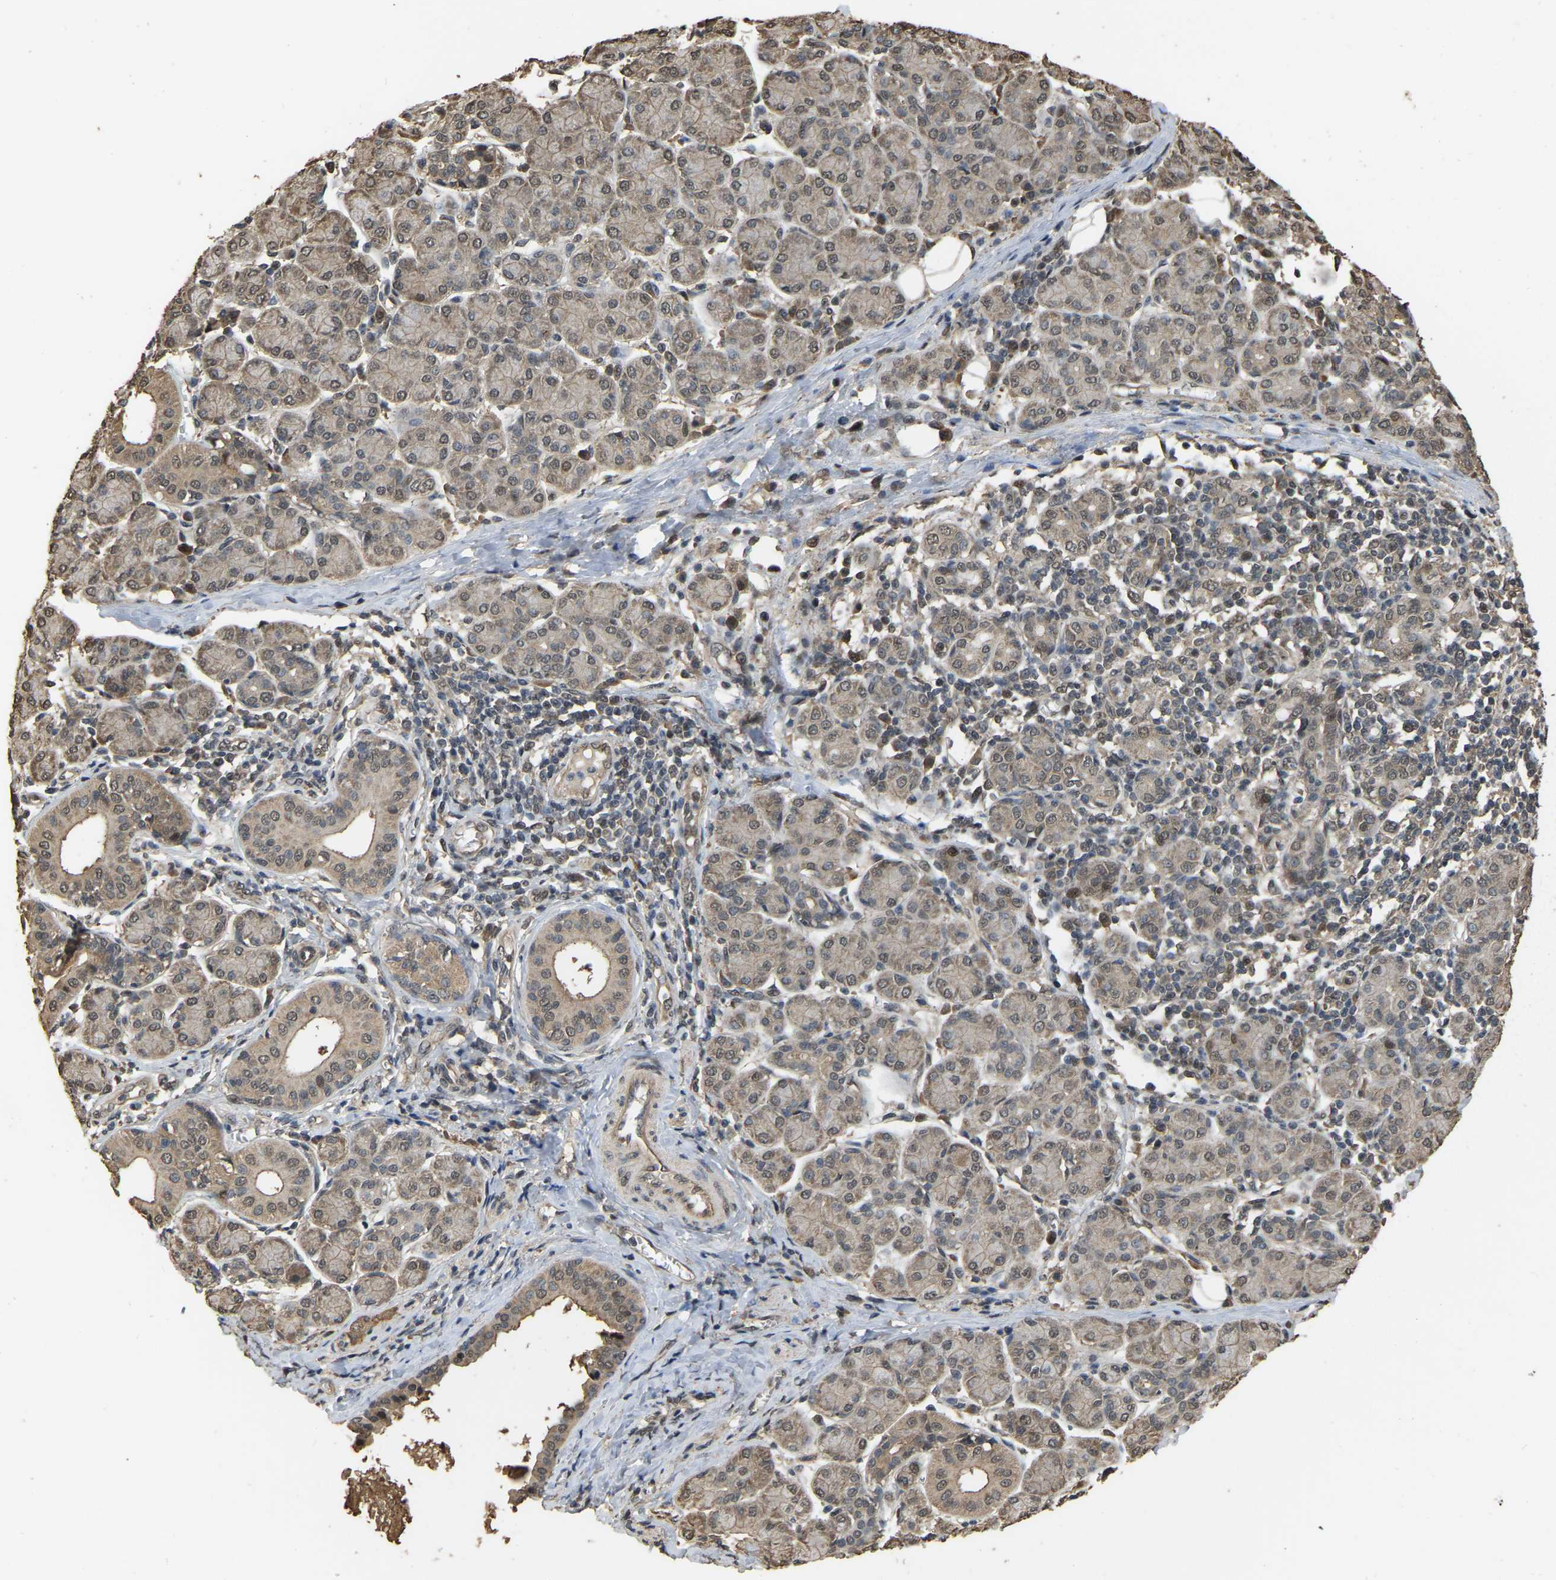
{"staining": {"intensity": "moderate", "quantity": "25%-75%", "location": "cytoplasmic/membranous,nuclear"}, "tissue": "salivary gland", "cell_type": "Glandular cells", "image_type": "normal", "snomed": [{"axis": "morphology", "description": "Normal tissue, NOS"}, {"axis": "morphology", "description": "Inflammation, NOS"}, {"axis": "topography", "description": "Lymph node"}, {"axis": "topography", "description": "Salivary gland"}], "caption": "High-magnification brightfield microscopy of benign salivary gland stained with DAB (brown) and counterstained with hematoxylin (blue). glandular cells exhibit moderate cytoplasmic/membranous,nuclear positivity is appreciated in about25%-75% of cells. The protein of interest is shown in brown color, while the nuclei are stained blue.", "gene": "ARHGAP23", "patient": {"sex": "male", "age": 3}}